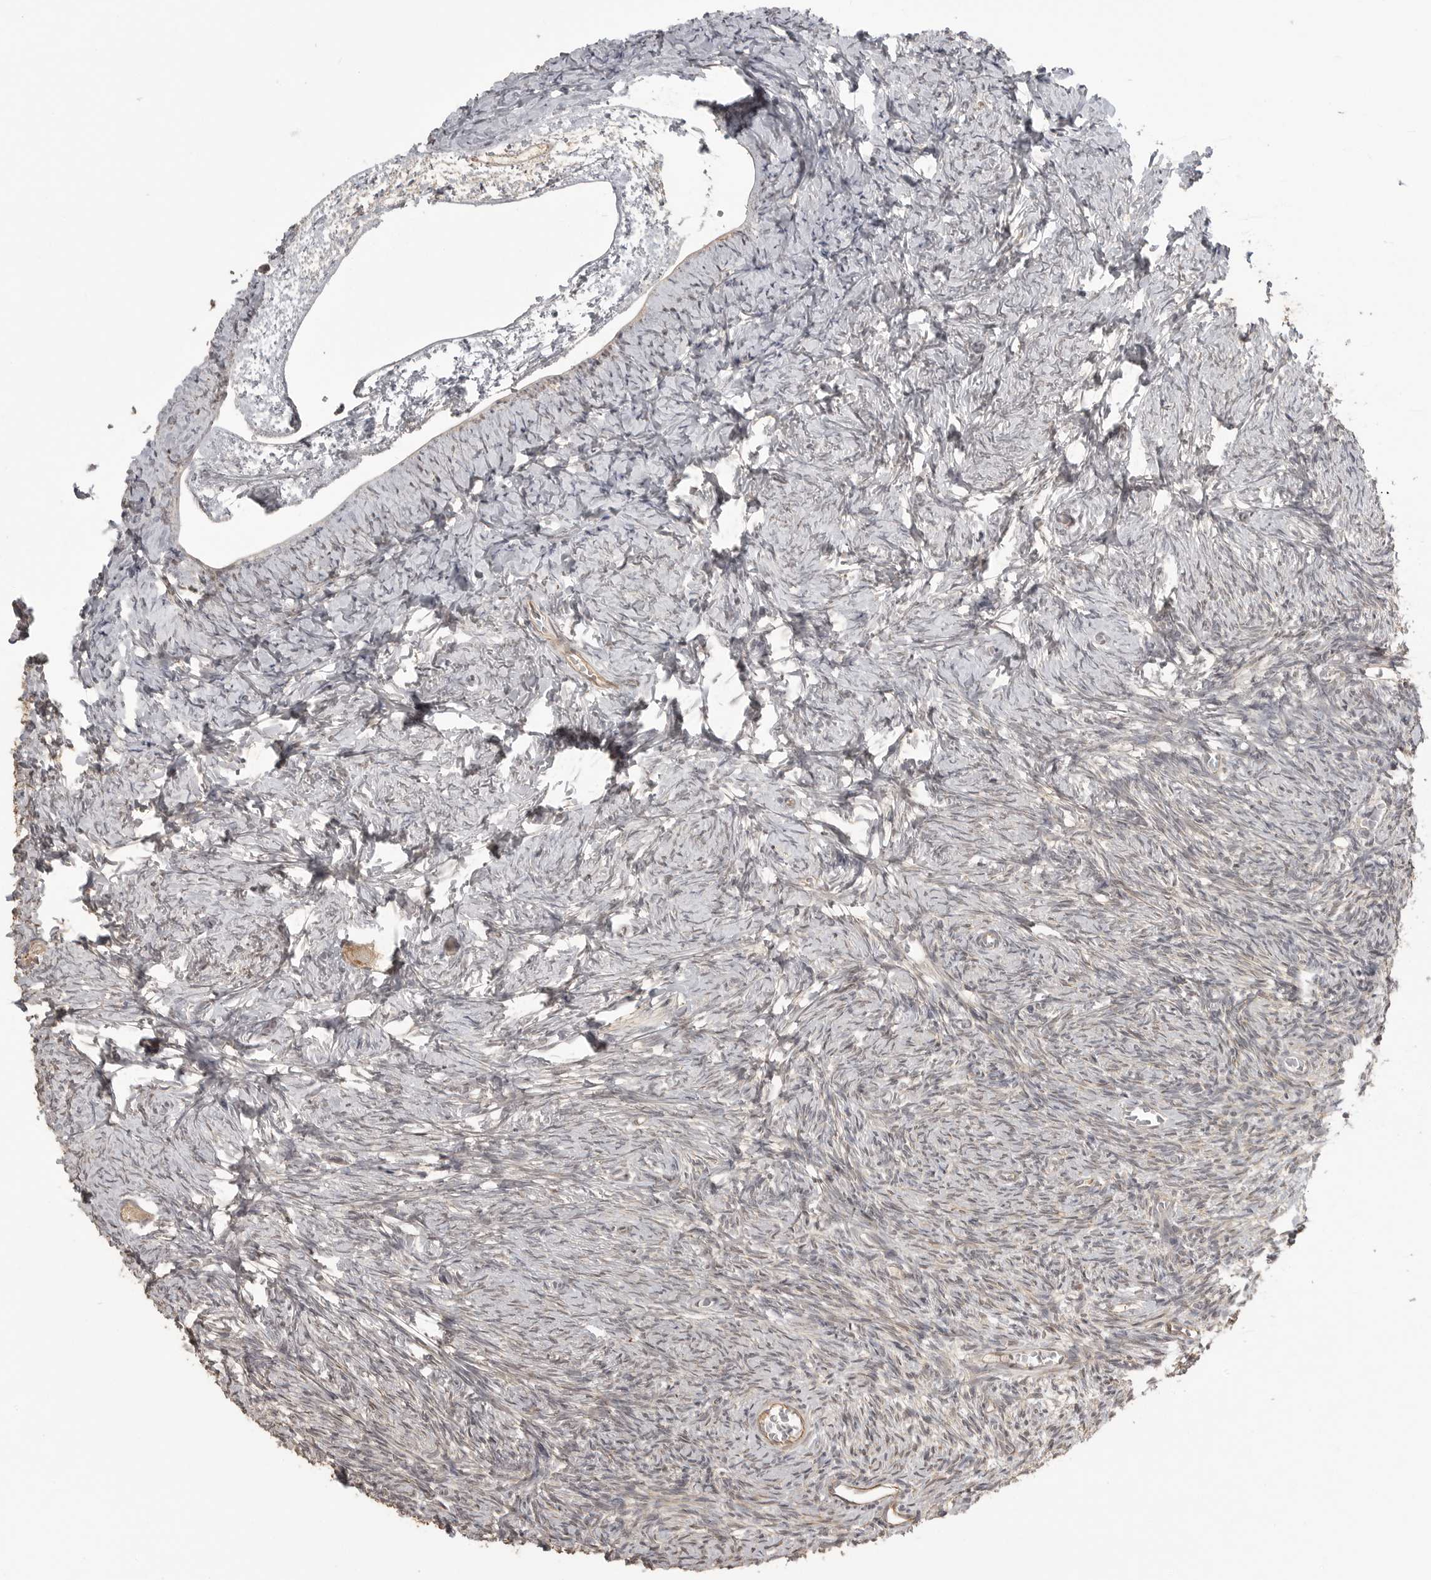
{"staining": {"intensity": "moderate", "quantity": ">75%", "location": "cytoplasmic/membranous"}, "tissue": "ovary", "cell_type": "Follicle cells", "image_type": "normal", "snomed": [{"axis": "morphology", "description": "Normal tissue, NOS"}, {"axis": "topography", "description": "Ovary"}], "caption": "This image displays immunohistochemistry (IHC) staining of normal human ovary, with medium moderate cytoplasmic/membranous positivity in about >75% of follicle cells.", "gene": "SMG8", "patient": {"sex": "female", "age": 27}}